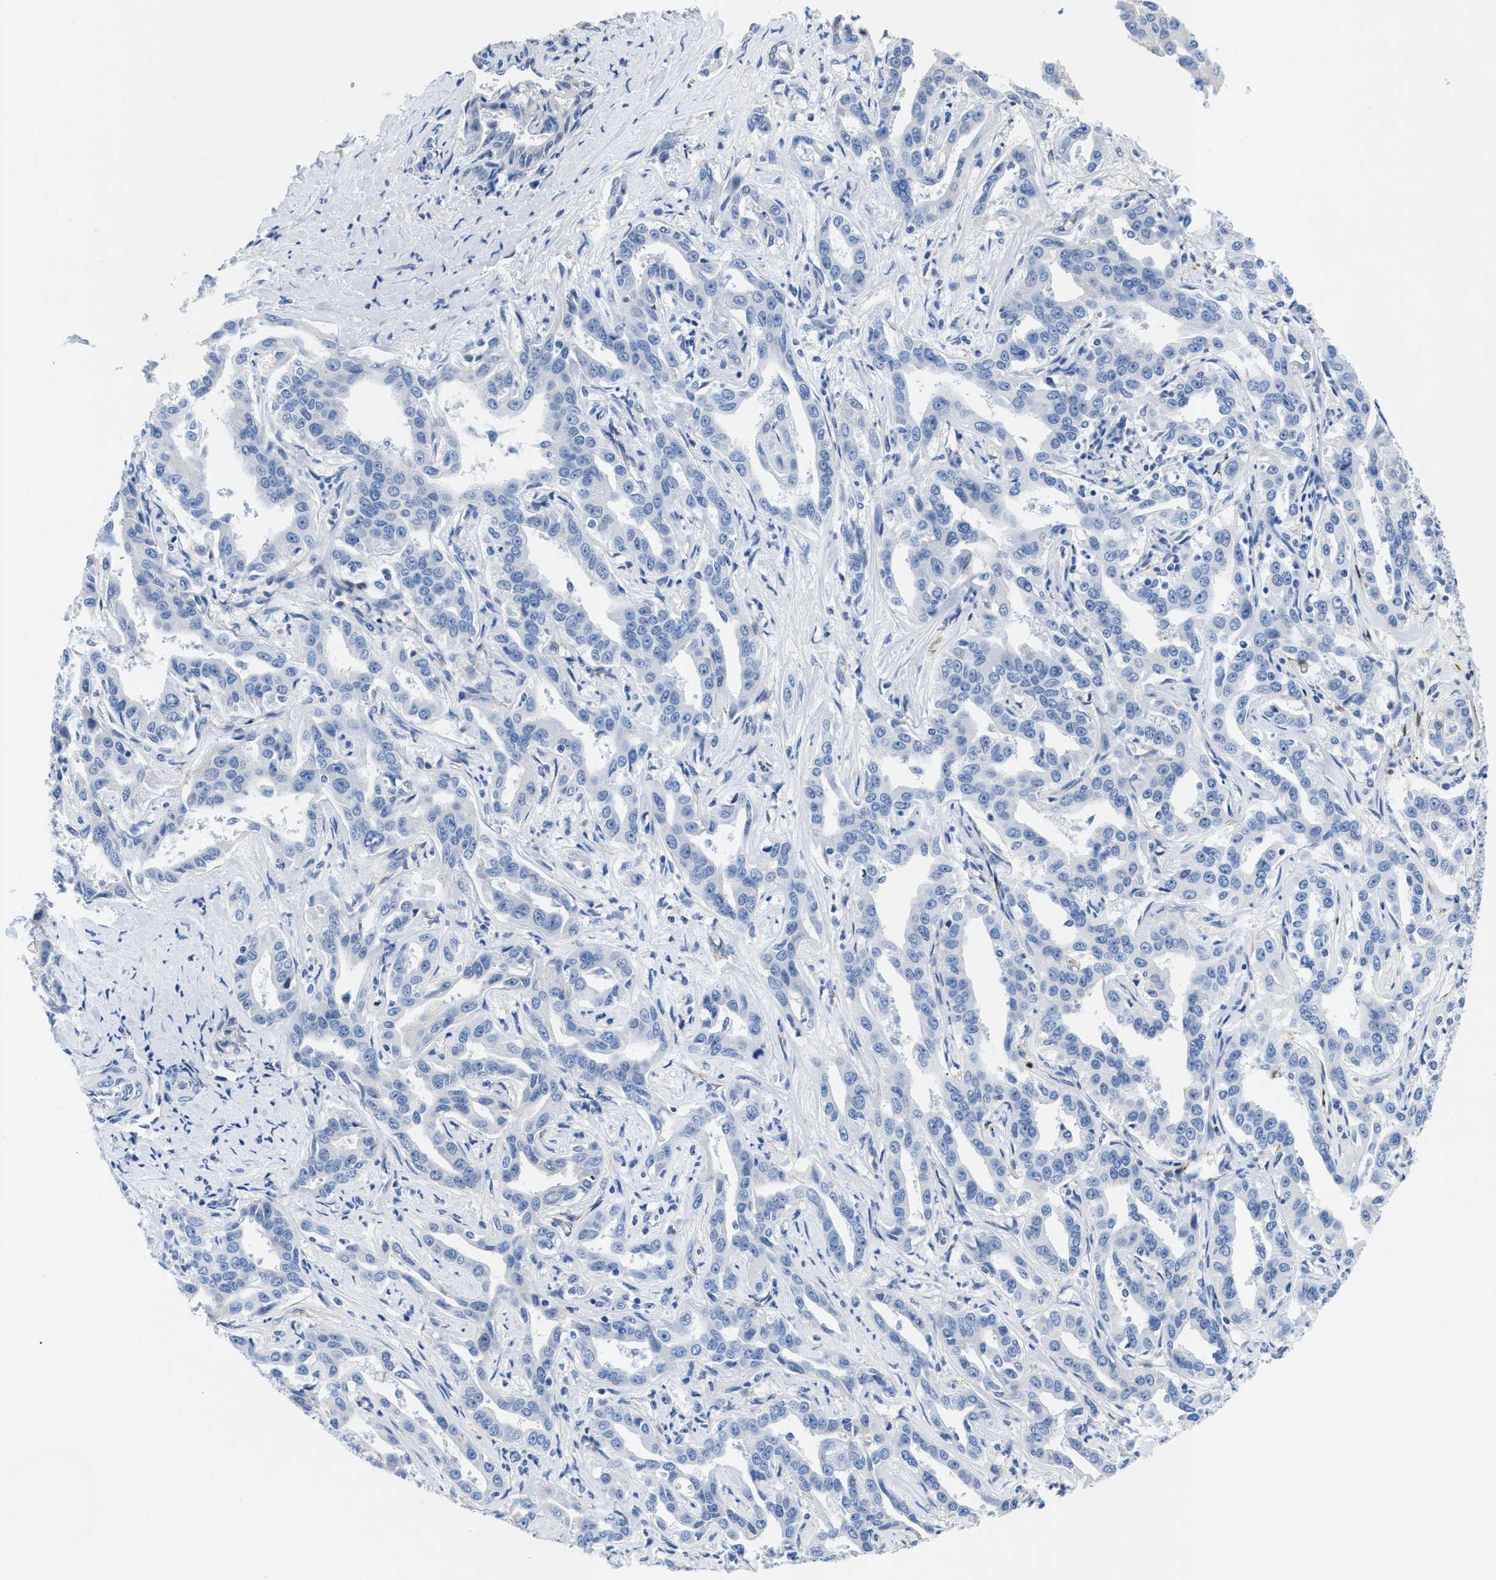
{"staining": {"intensity": "negative", "quantity": "none", "location": "none"}, "tissue": "liver cancer", "cell_type": "Tumor cells", "image_type": "cancer", "snomed": [{"axis": "morphology", "description": "Cholangiocarcinoma"}, {"axis": "topography", "description": "Liver"}], "caption": "Image shows no protein staining in tumor cells of liver cholangiocarcinoma tissue.", "gene": "SLFN13", "patient": {"sex": "male", "age": 59}}